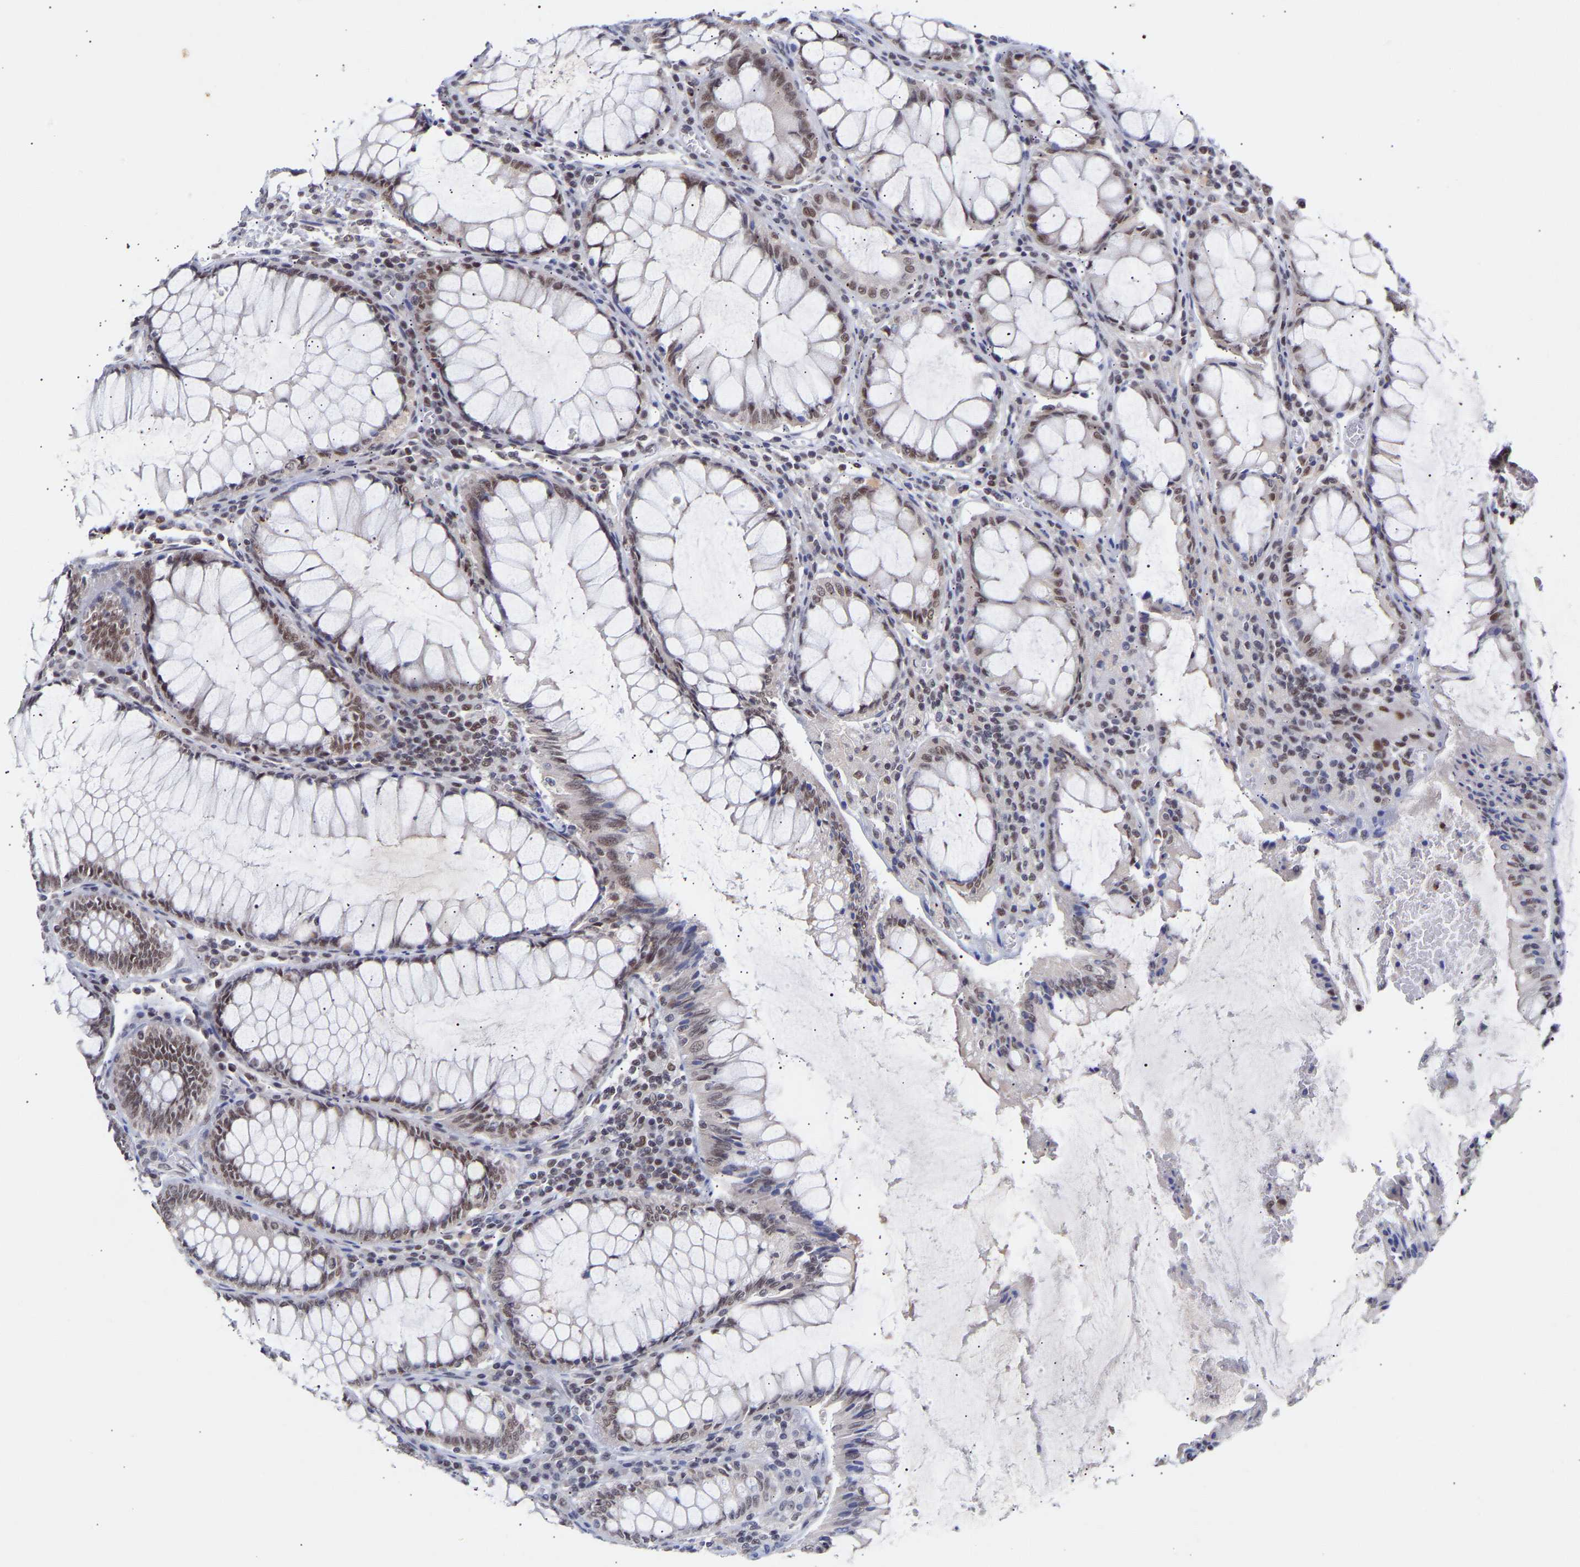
{"staining": {"intensity": "strong", "quantity": "25%-75%", "location": "nuclear"}, "tissue": "colorectal cancer", "cell_type": "Tumor cells", "image_type": "cancer", "snomed": [{"axis": "morphology", "description": "Normal tissue, NOS"}, {"axis": "morphology", "description": "Adenocarcinoma, NOS"}, {"axis": "topography", "description": "Rectum"}], "caption": "Colorectal adenocarcinoma was stained to show a protein in brown. There is high levels of strong nuclear positivity in approximately 25%-75% of tumor cells.", "gene": "RBM15", "patient": {"sex": "female", "age": 66}}